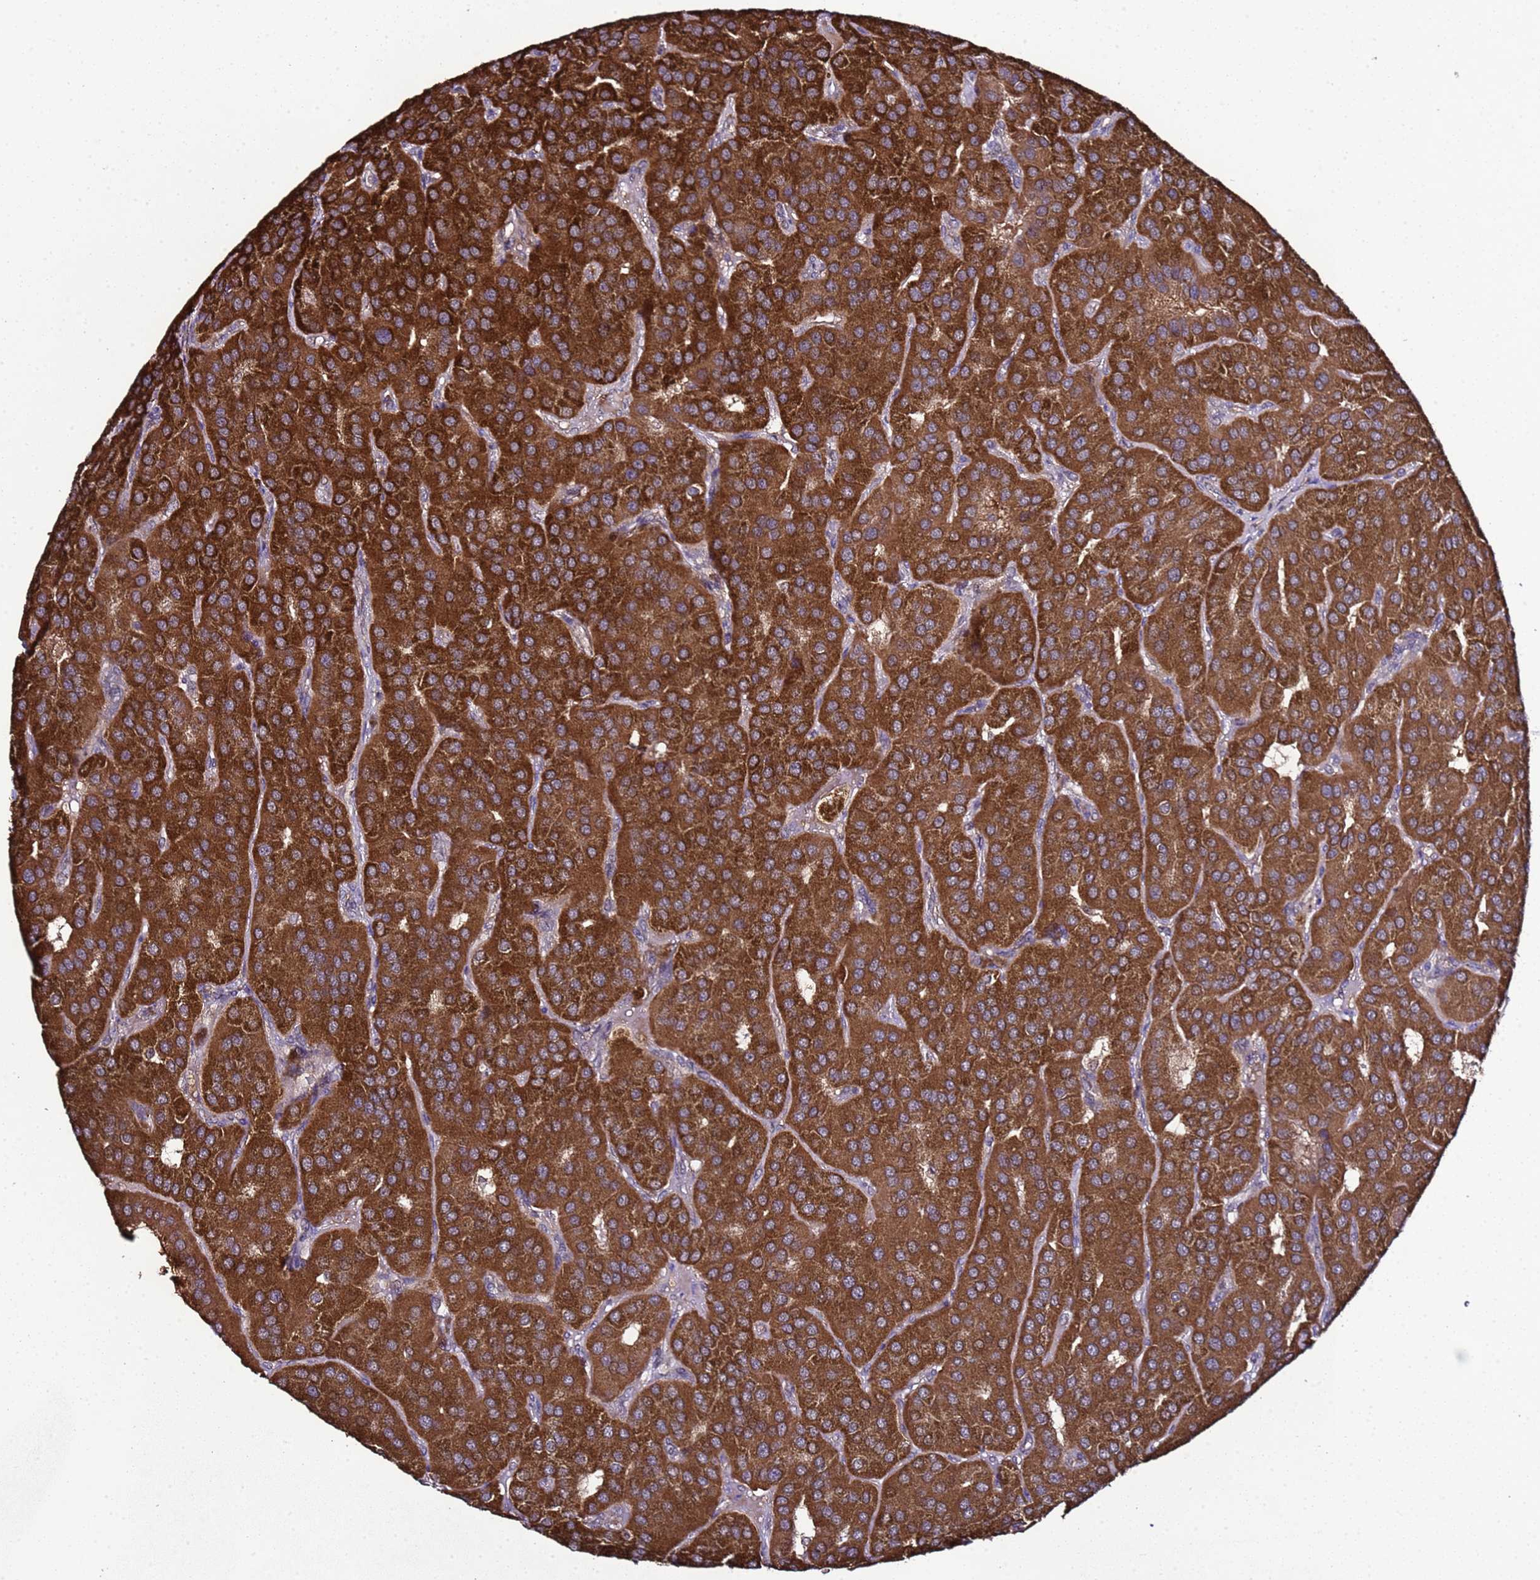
{"staining": {"intensity": "strong", "quantity": ">75%", "location": "cytoplasmic/membranous"}, "tissue": "parathyroid gland", "cell_type": "Glandular cells", "image_type": "normal", "snomed": [{"axis": "morphology", "description": "Normal tissue, NOS"}, {"axis": "morphology", "description": "Adenoma, NOS"}, {"axis": "topography", "description": "Parathyroid gland"}], "caption": "IHC (DAB) staining of normal human parathyroid gland reveals strong cytoplasmic/membranous protein staining in approximately >75% of glandular cells. The protein is stained brown, and the nuclei are stained in blue (DAB (3,3'-diaminobenzidine) IHC with brightfield microscopy, high magnification).", "gene": "HSPBAP1", "patient": {"sex": "female", "age": 86}}